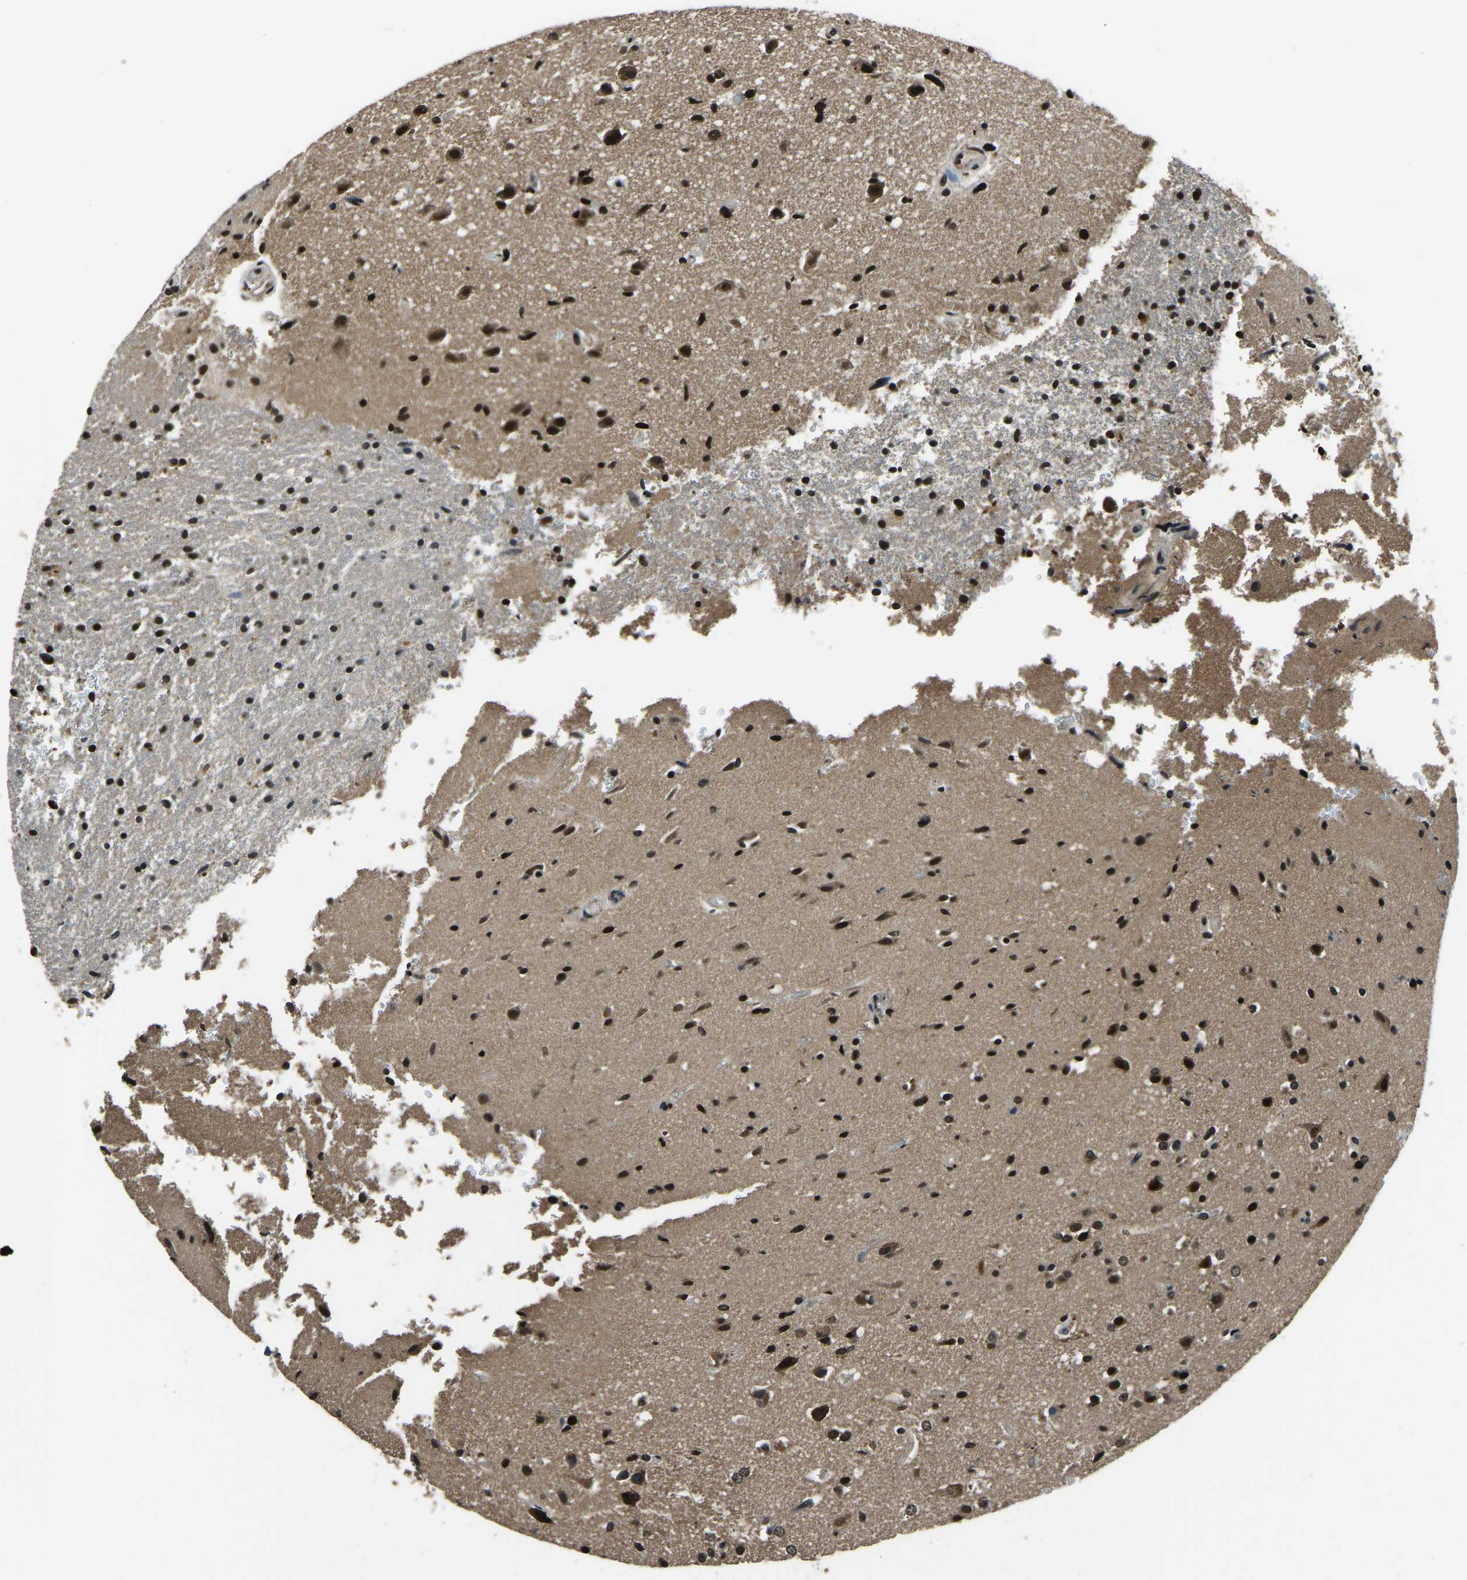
{"staining": {"intensity": "strong", "quantity": ">75%", "location": "nuclear"}, "tissue": "glioma", "cell_type": "Tumor cells", "image_type": "cancer", "snomed": [{"axis": "morphology", "description": "Glioma, malignant, High grade"}, {"axis": "topography", "description": "Brain"}], "caption": "Glioma stained for a protein (brown) displays strong nuclear positive positivity in about >75% of tumor cells.", "gene": "ANKIB1", "patient": {"sex": "male", "age": 33}}